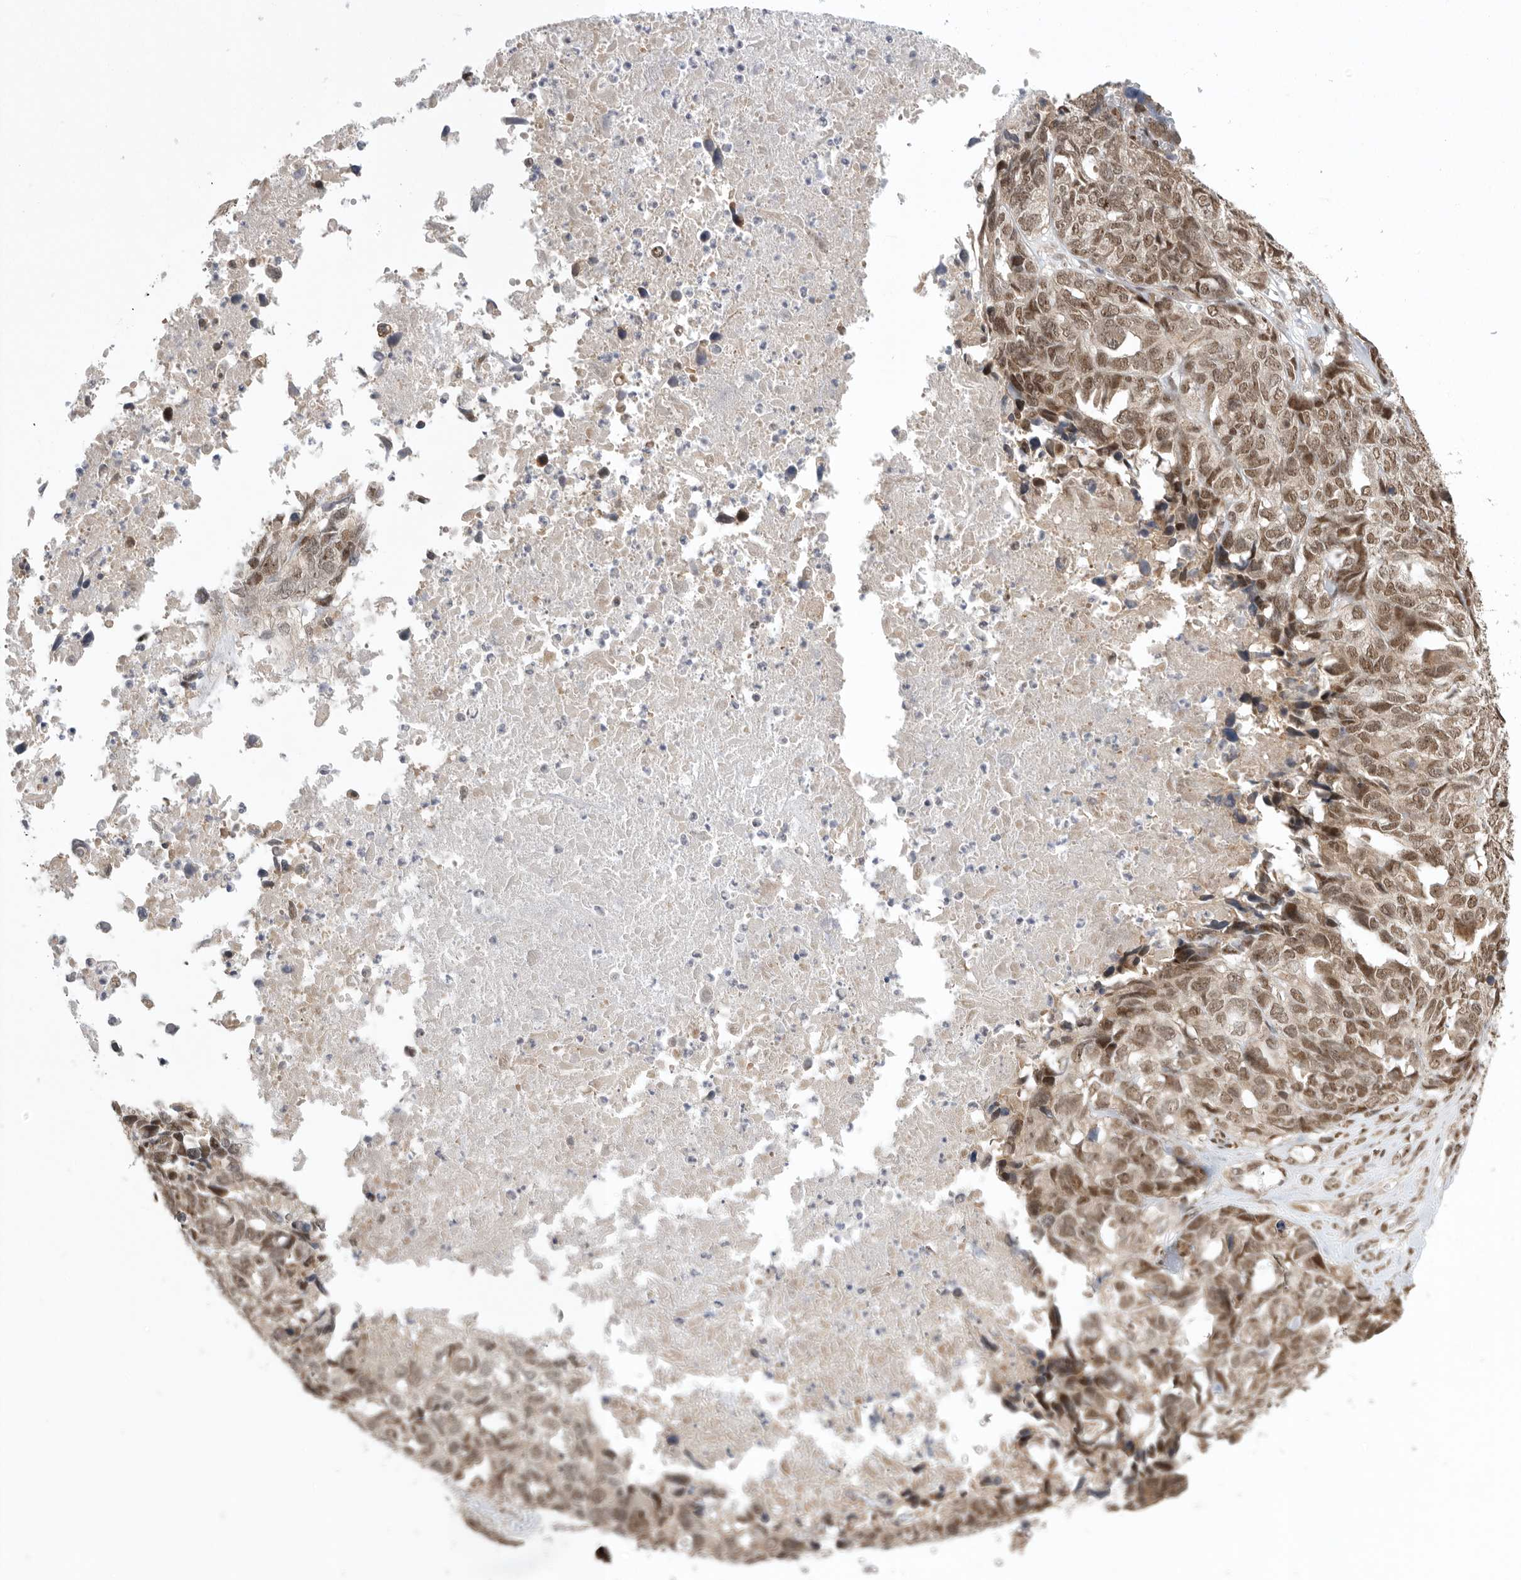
{"staining": {"intensity": "moderate", "quantity": ">75%", "location": "cytoplasmic/membranous,nuclear"}, "tissue": "ovarian cancer", "cell_type": "Tumor cells", "image_type": "cancer", "snomed": [{"axis": "morphology", "description": "Cystadenocarcinoma, serous, NOS"}, {"axis": "topography", "description": "Ovary"}], "caption": "IHC of human serous cystadenocarcinoma (ovarian) reveals medium levels of moderate cytoplasmic/membranous and nuclear expression in about >75% of tumor cells. The staining is performed using DAB (3,3'-diaminobenzidine) brown chromogen to label protein expression. The nuclei are counter-stained blue using hematoxylin.", "gene": "VPS50", "patient": {"sex": "female", "age": 79}}